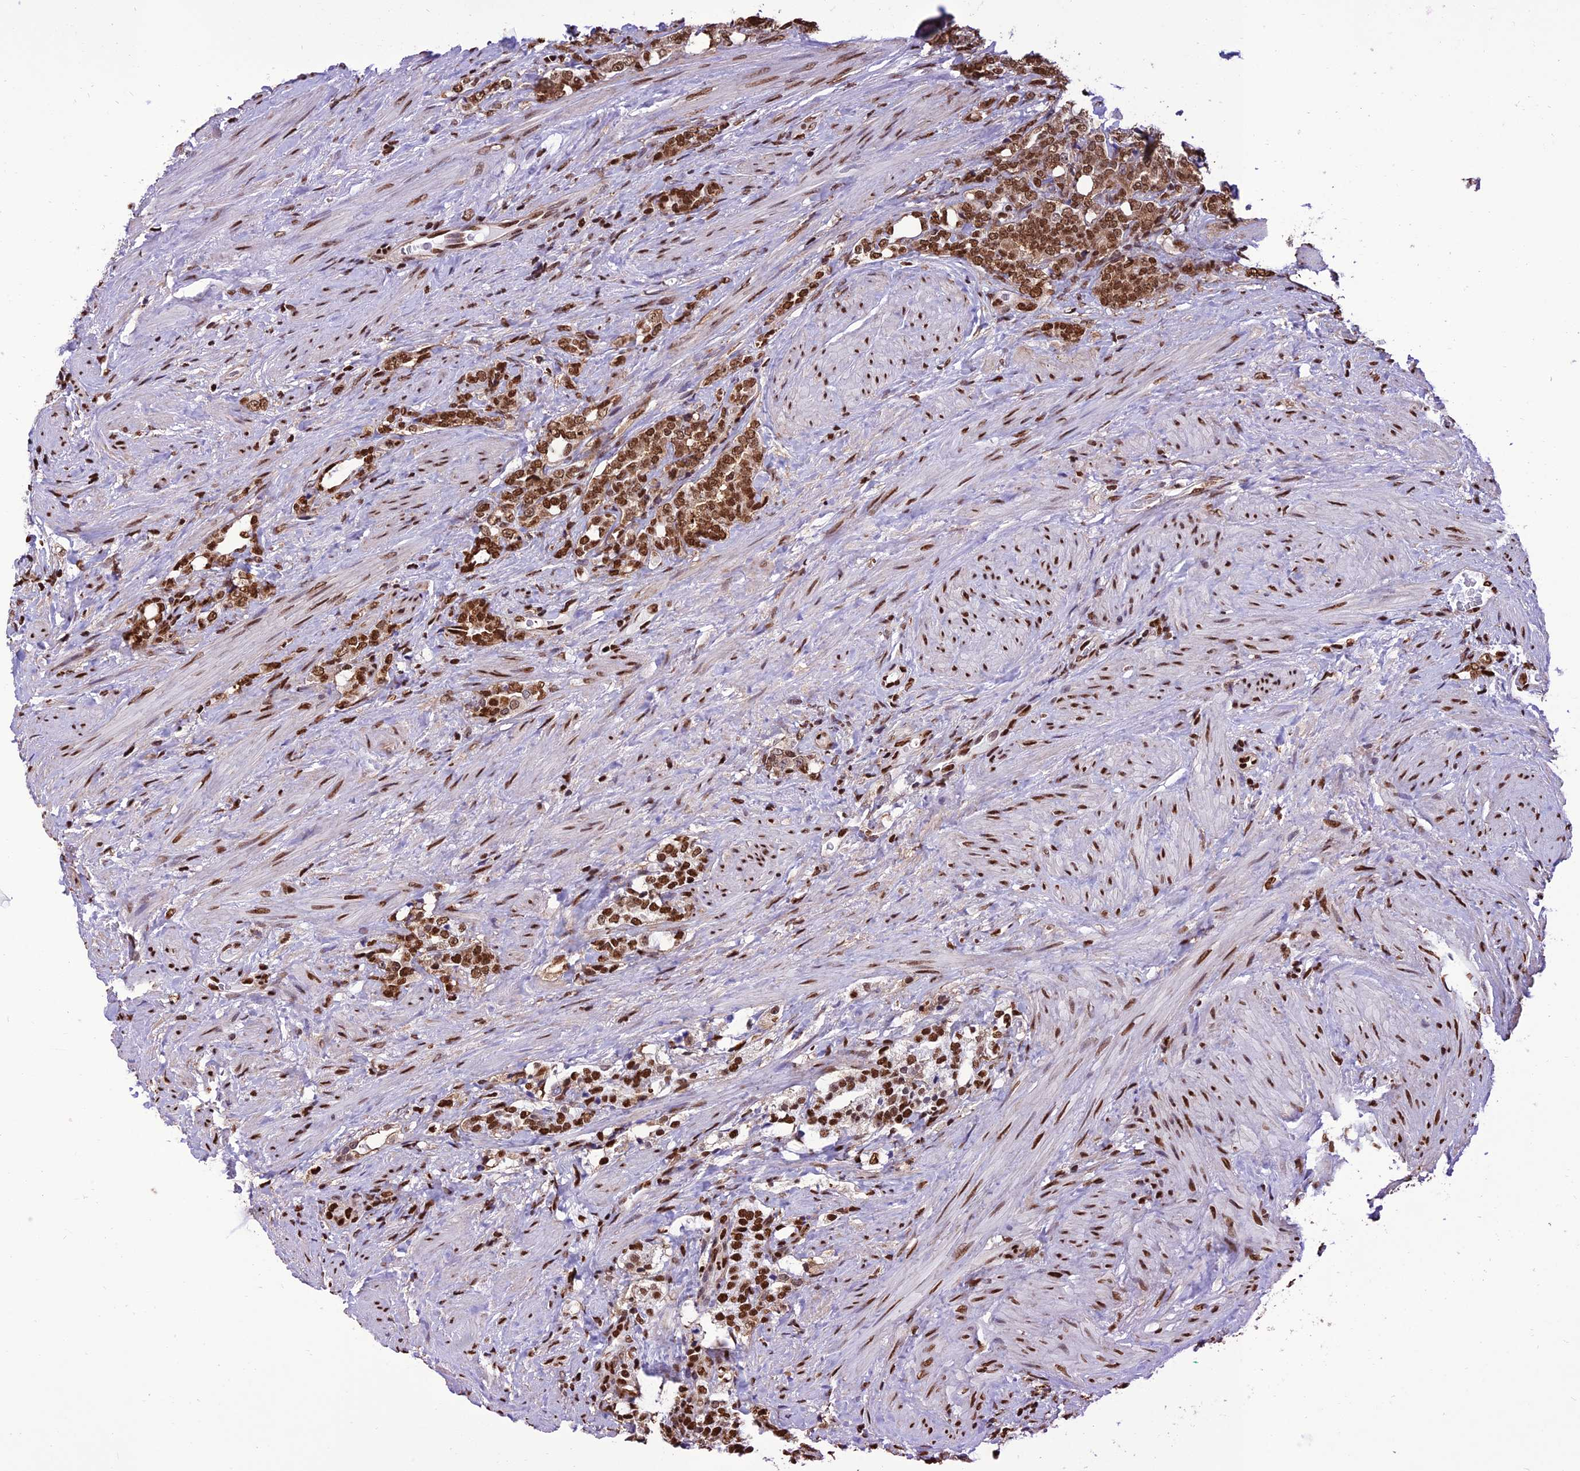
{"staining": {"intensity": "strong", "quantity": ">75%", "location": "nuclear"}, "tissue": "prostate cancer", "cell_type": "Tumor cells", "image_type": "cancer", "snomed": [{"axis": "morphology", "description": "Adenocarcinoma, High grade"}, {"axis": "topography", "description": "Prostate"}], "caption": "DAB immunohistochemical staining of prostate cancer (adenocarcinoma (high-grade)) demonstrates strong nuclear protein expression in about >75% of tumor cells.", "gene": "INO80E", "patient": {"sex": "male", "age": 64}}